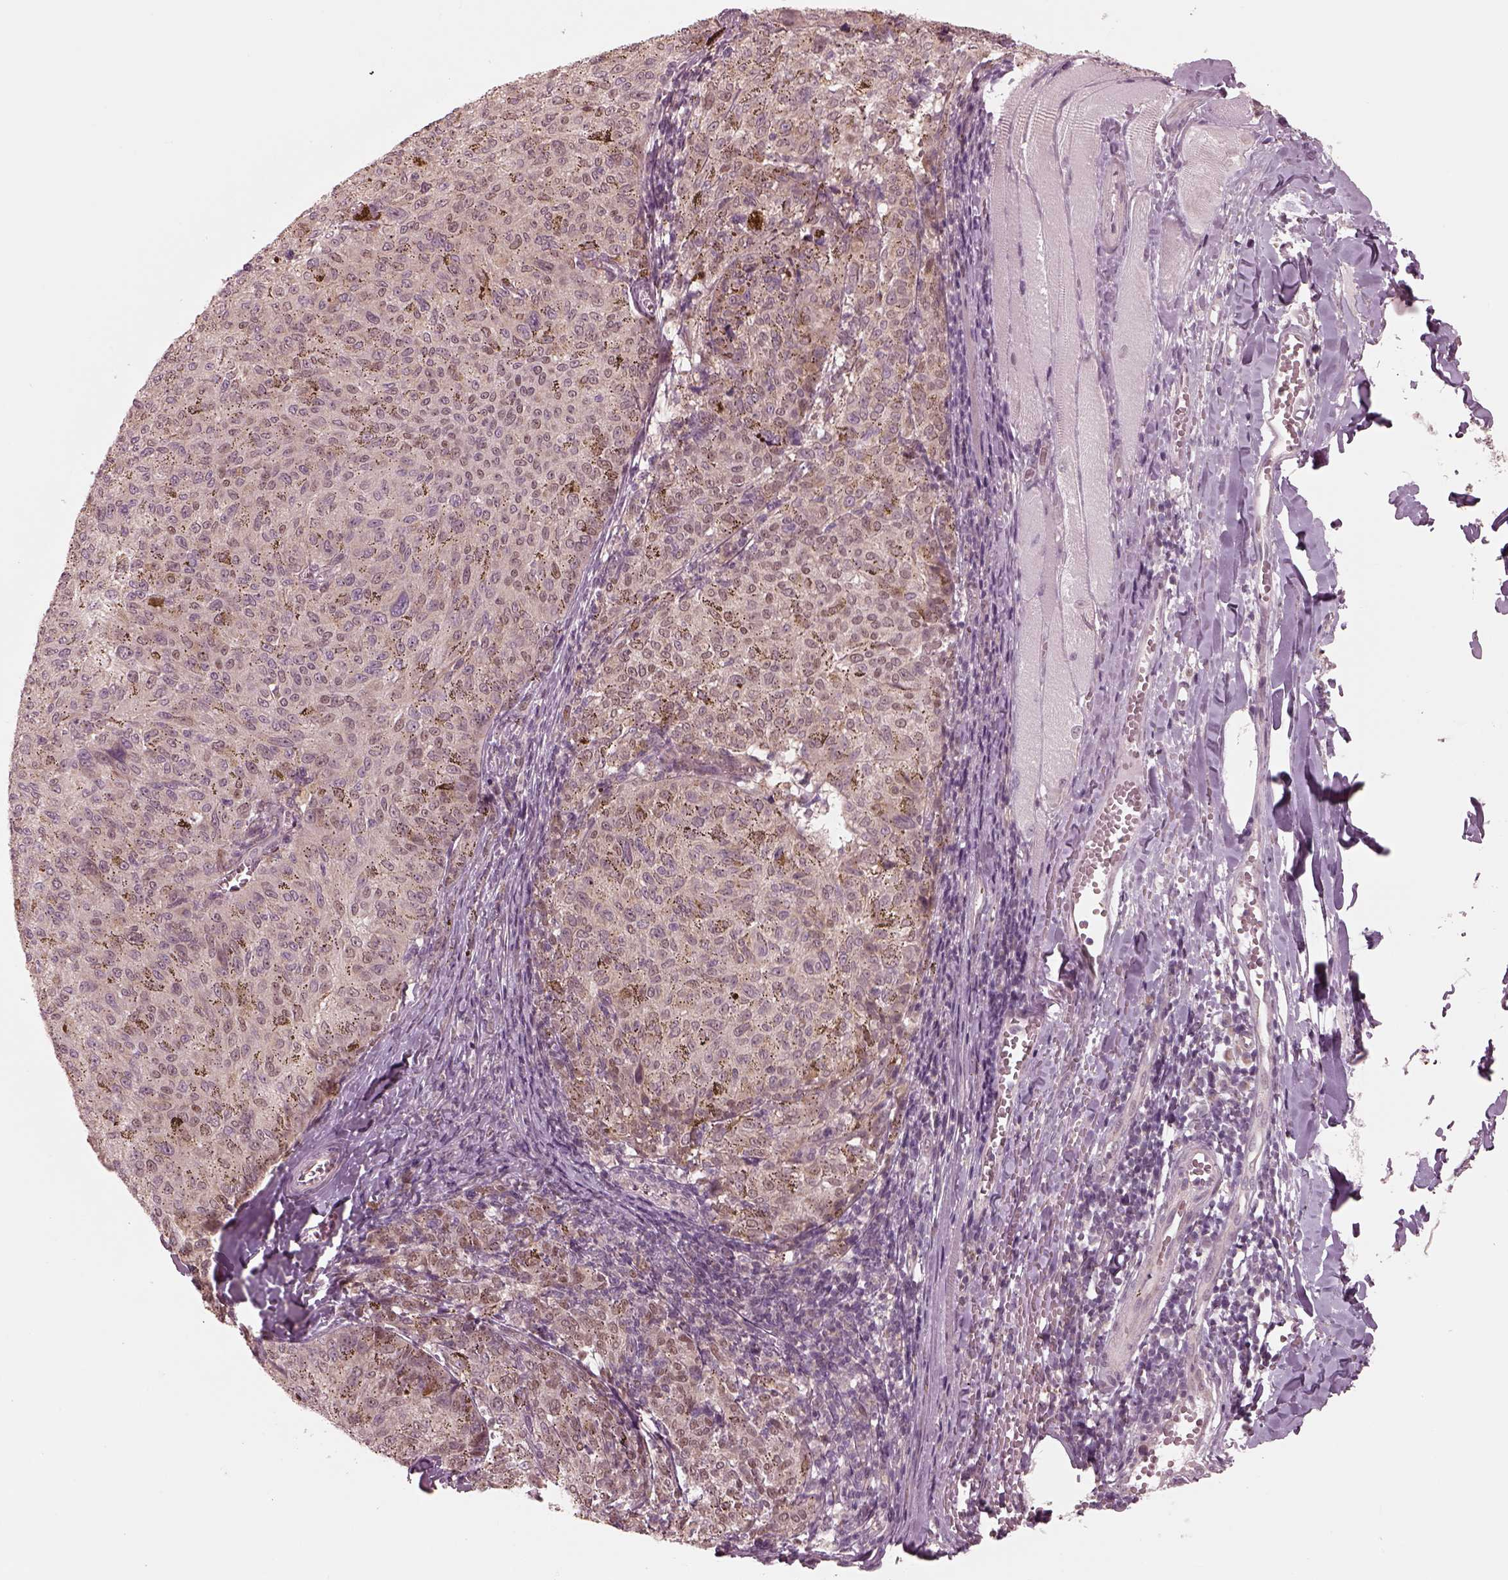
{"staining": {"intensity": "negative", "quantity": "none", "location": "none"}, "tissue": "melanoma", "cell_type": "Tumor cells", "image_type": "cancer", "snomed": [{"axis": "morphology", "description": "Malignant melanoma, NOS"}, {"axis": "topography", "description": "Skin"}], "caption": "DAB (3,3'-diaminobenzidine) immunohistochemical staining of malignant melanoma shows no significant staining in tumor cells.", "gene": "IQCB1", "patient": {"sex": "female", "age": 72}}